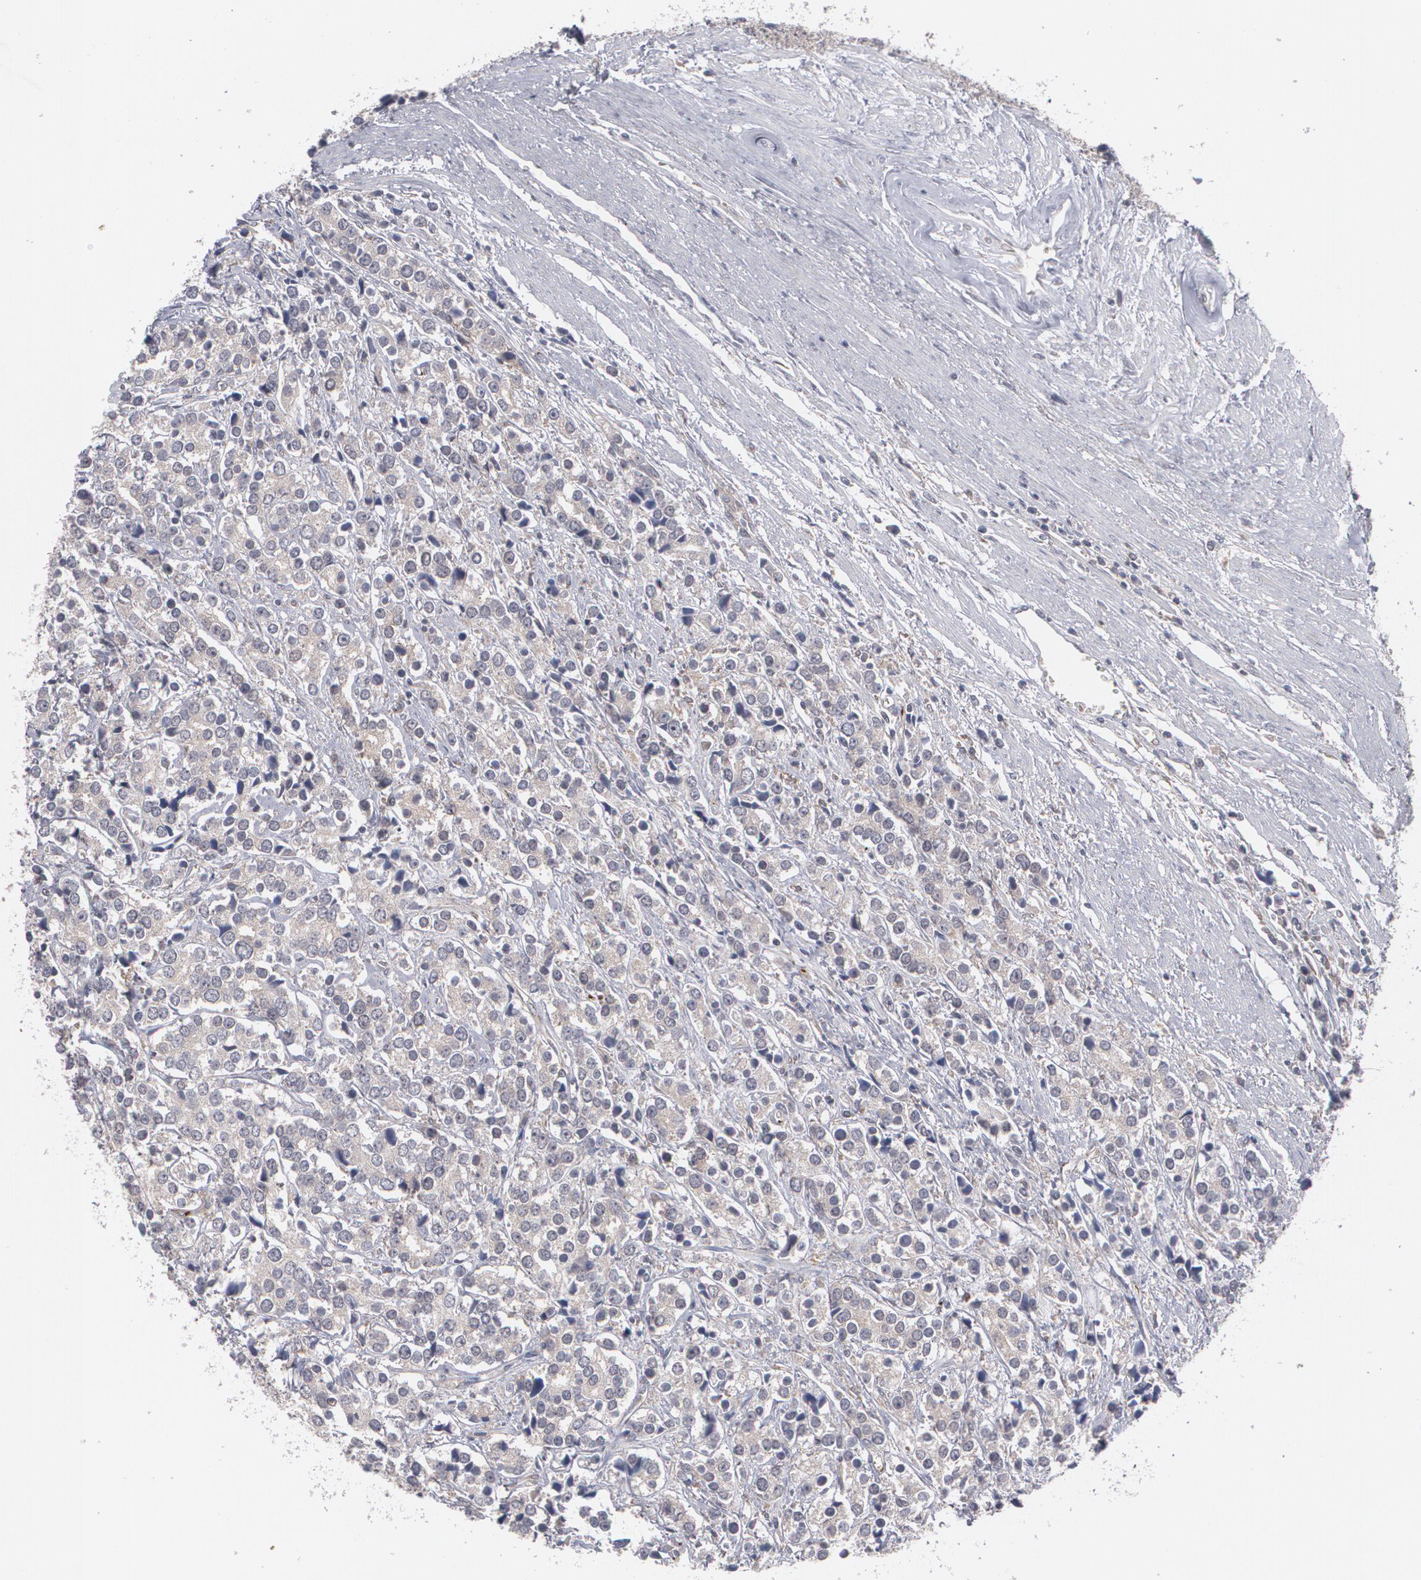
{"staining": {"intensity": "negative", "quantity": "none", "location": "none"}, "tissue": "prostate cancer", "cell_type": "Tumor cells", "image_type": "cancer", "snomed": [{"axis": "morphology", "description": "Adenocarcinoma, High grade"}, {"axis": "topography", "description": "Prostate"}], "caption": "Prostate cancer (adenocarcinoma (high-grade)) stained for a protein using immunohistochemistry exhibits no positivity tumor cells.", "gene": "HTT", "patient": {"sex": "male", "age": 71}}